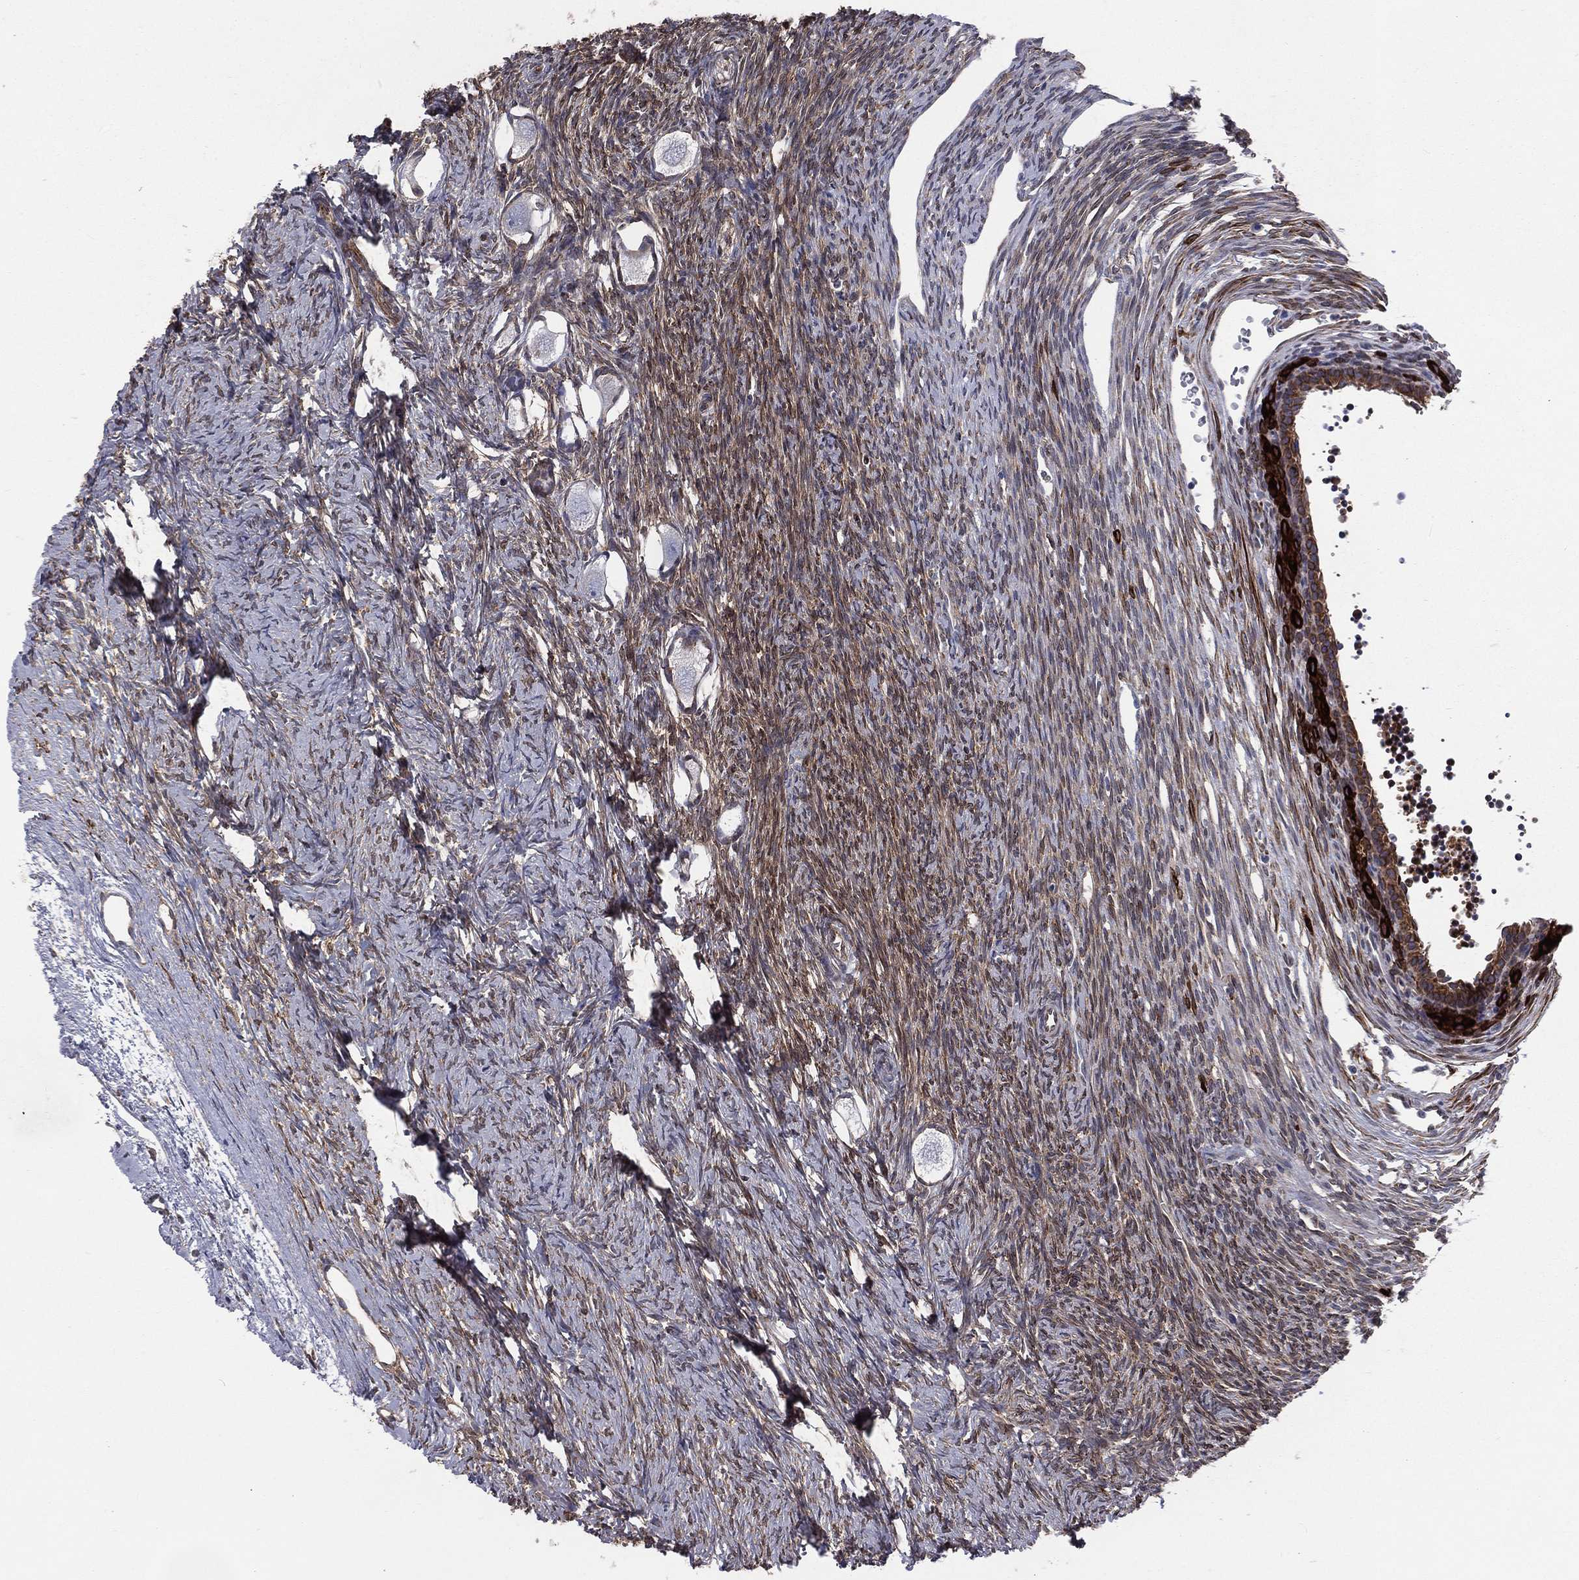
{"staining": {"intensity": "negative", "quantity": "none", "location": "none"}, "tissue": "ovary", "cell_type": "Follicle cells", "image_type": "normal", "snomed": [{"axis": "morphology", "description": "Normal tissue, NOS"}, {"axis": "topography", "description": "Ovary"}], "caption": "Ovary stained for a protein using immunohistochemistry exhibits no staining follicle cells.", "gene": "PGRMC1", "patient": {"sex": "female", "age": 27}}